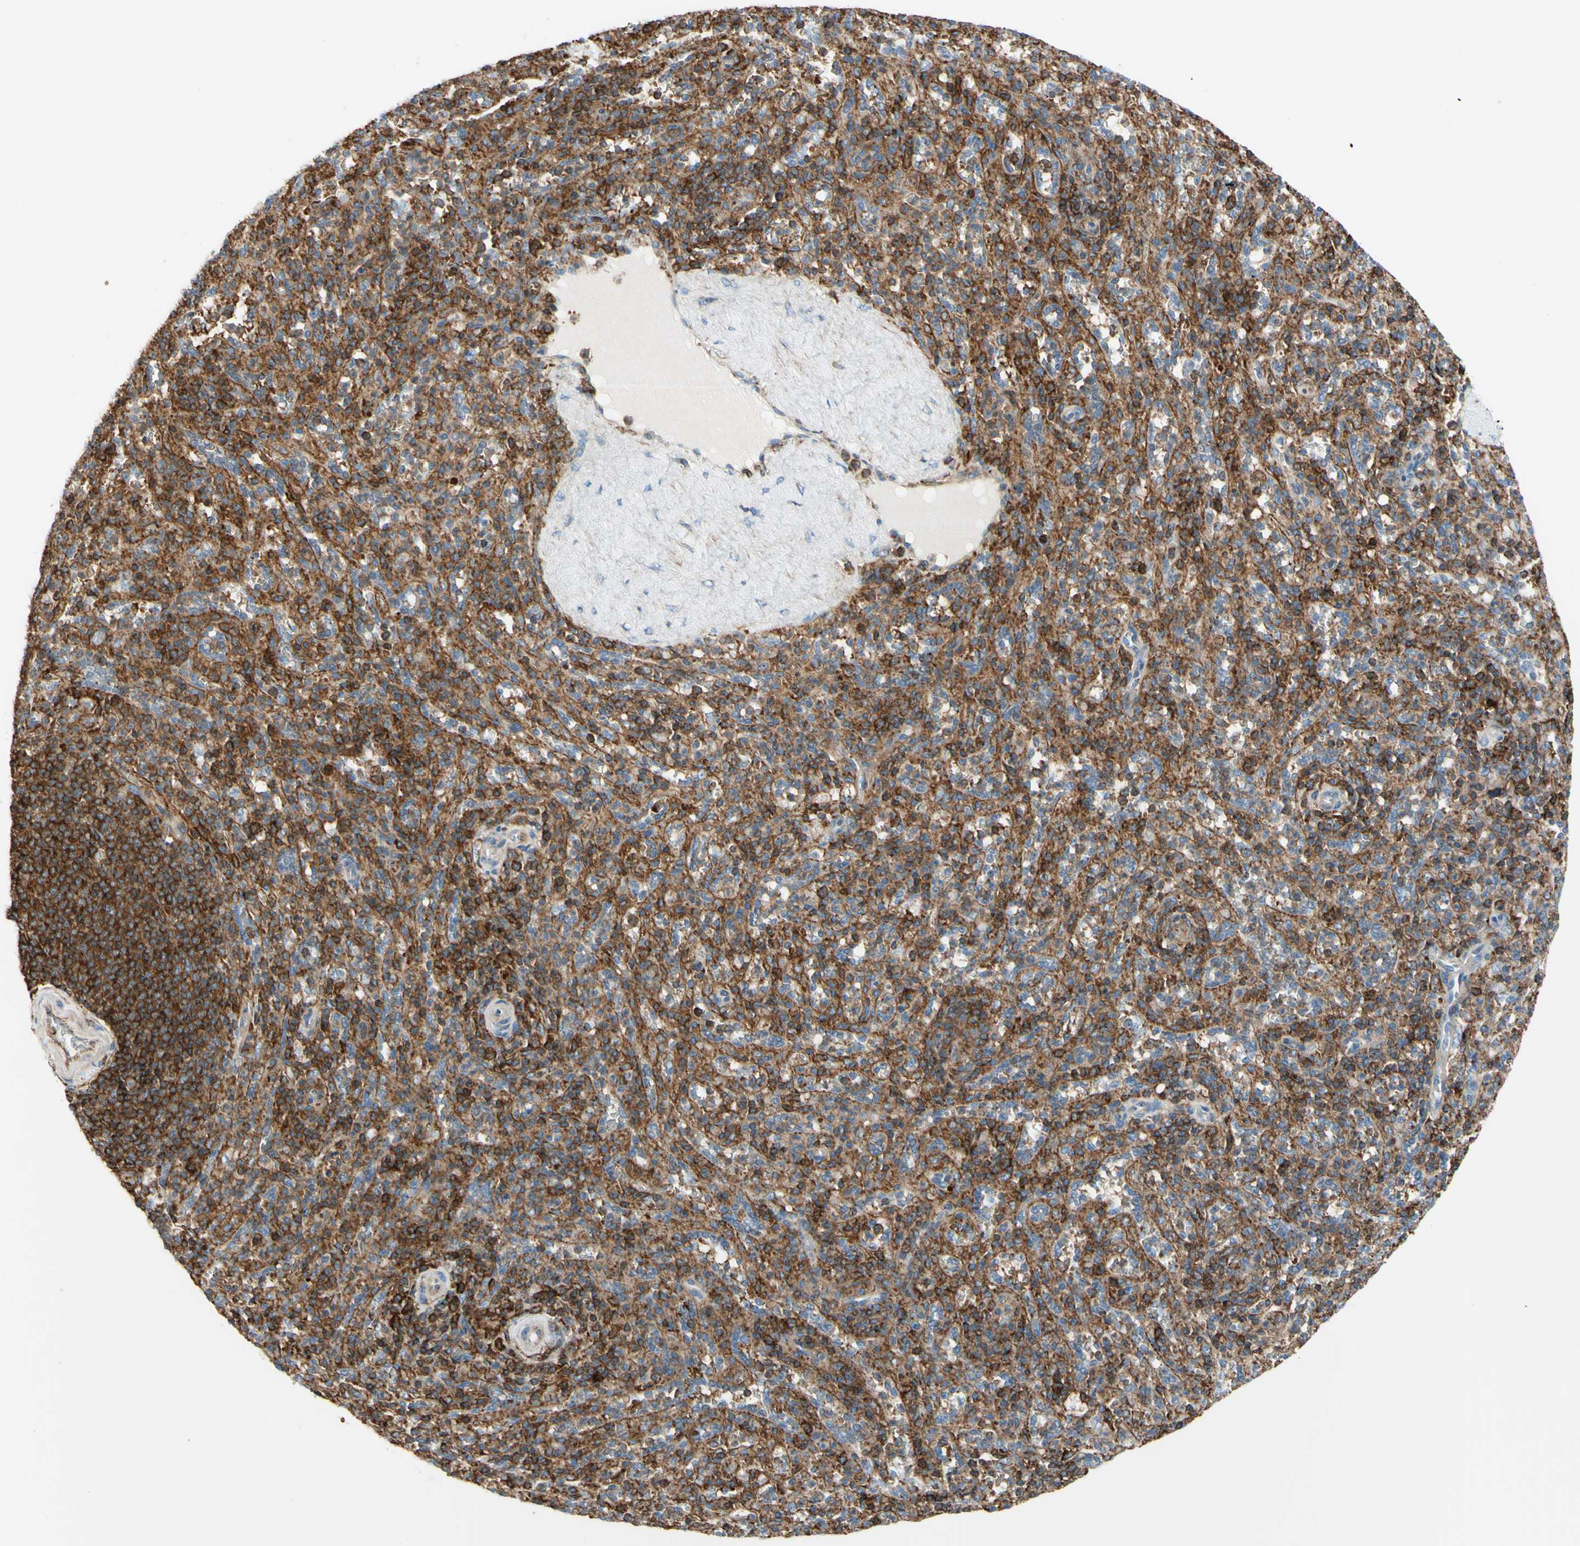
{"staining": {"intensity": "moderate", "quantity": "25%-75%", "location": "cytoplasmic/membranous"}, "tissue": "spleen", "cell_type": "Cells in red pulp", "image_type": "normal", "snomed": [{"axis": "morphology", "description": "Normal tissue, NOS"}, {"axis": "topography", "description": "Spleen"}], "caption": "Spleen stained with immunohistochemistry (IHC) shows moderate cytoplasmic/membranous positivity in about 25%-75% of cells in red pulp. Ihc stains the protein in brown and the nuclei are stained blue.", "gene": "SEMA4C", "patient": {"sex": "male", "age": 36}}